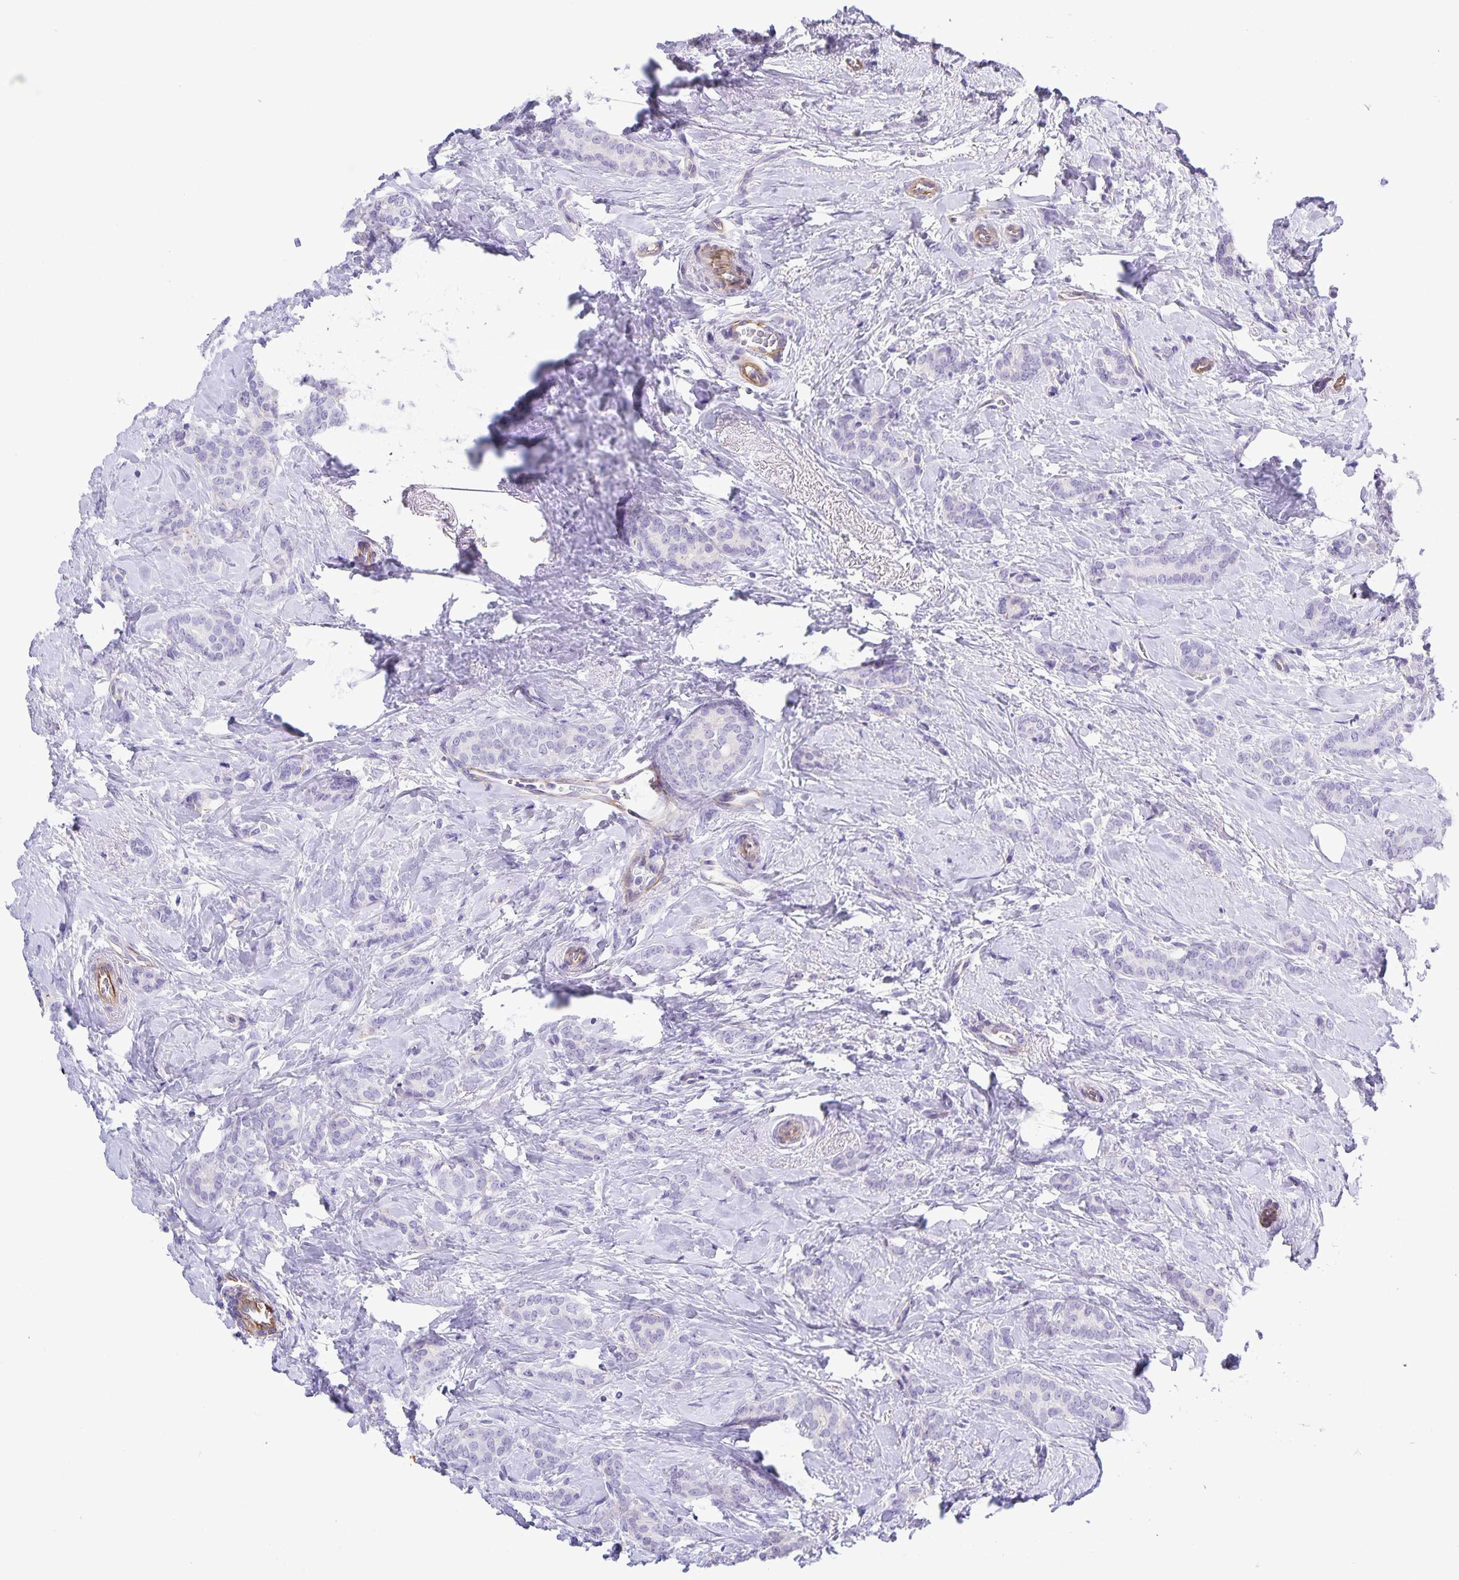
{"staining": {"intensity": "negative", "quantity": "none", "location": "none"}, "tissue": "breast cancer", "cell_type": "Tumor cells", "image_type": "cancer", "snomed": [{"axis": "morphology", "description": "Normal tissue, NOS"}, {"axis": "morphology", "description": "Duct carcinoma"}, {"axis": "topography", "description": "Breast"}], "caption": "Tumor cells are negative for protein expression in human breast cancer (invasive ductal carcinoma). Nuclei are stained in blue.", "gene": "UBQLN3", "patient": {"sex": "female", "age": 77}}